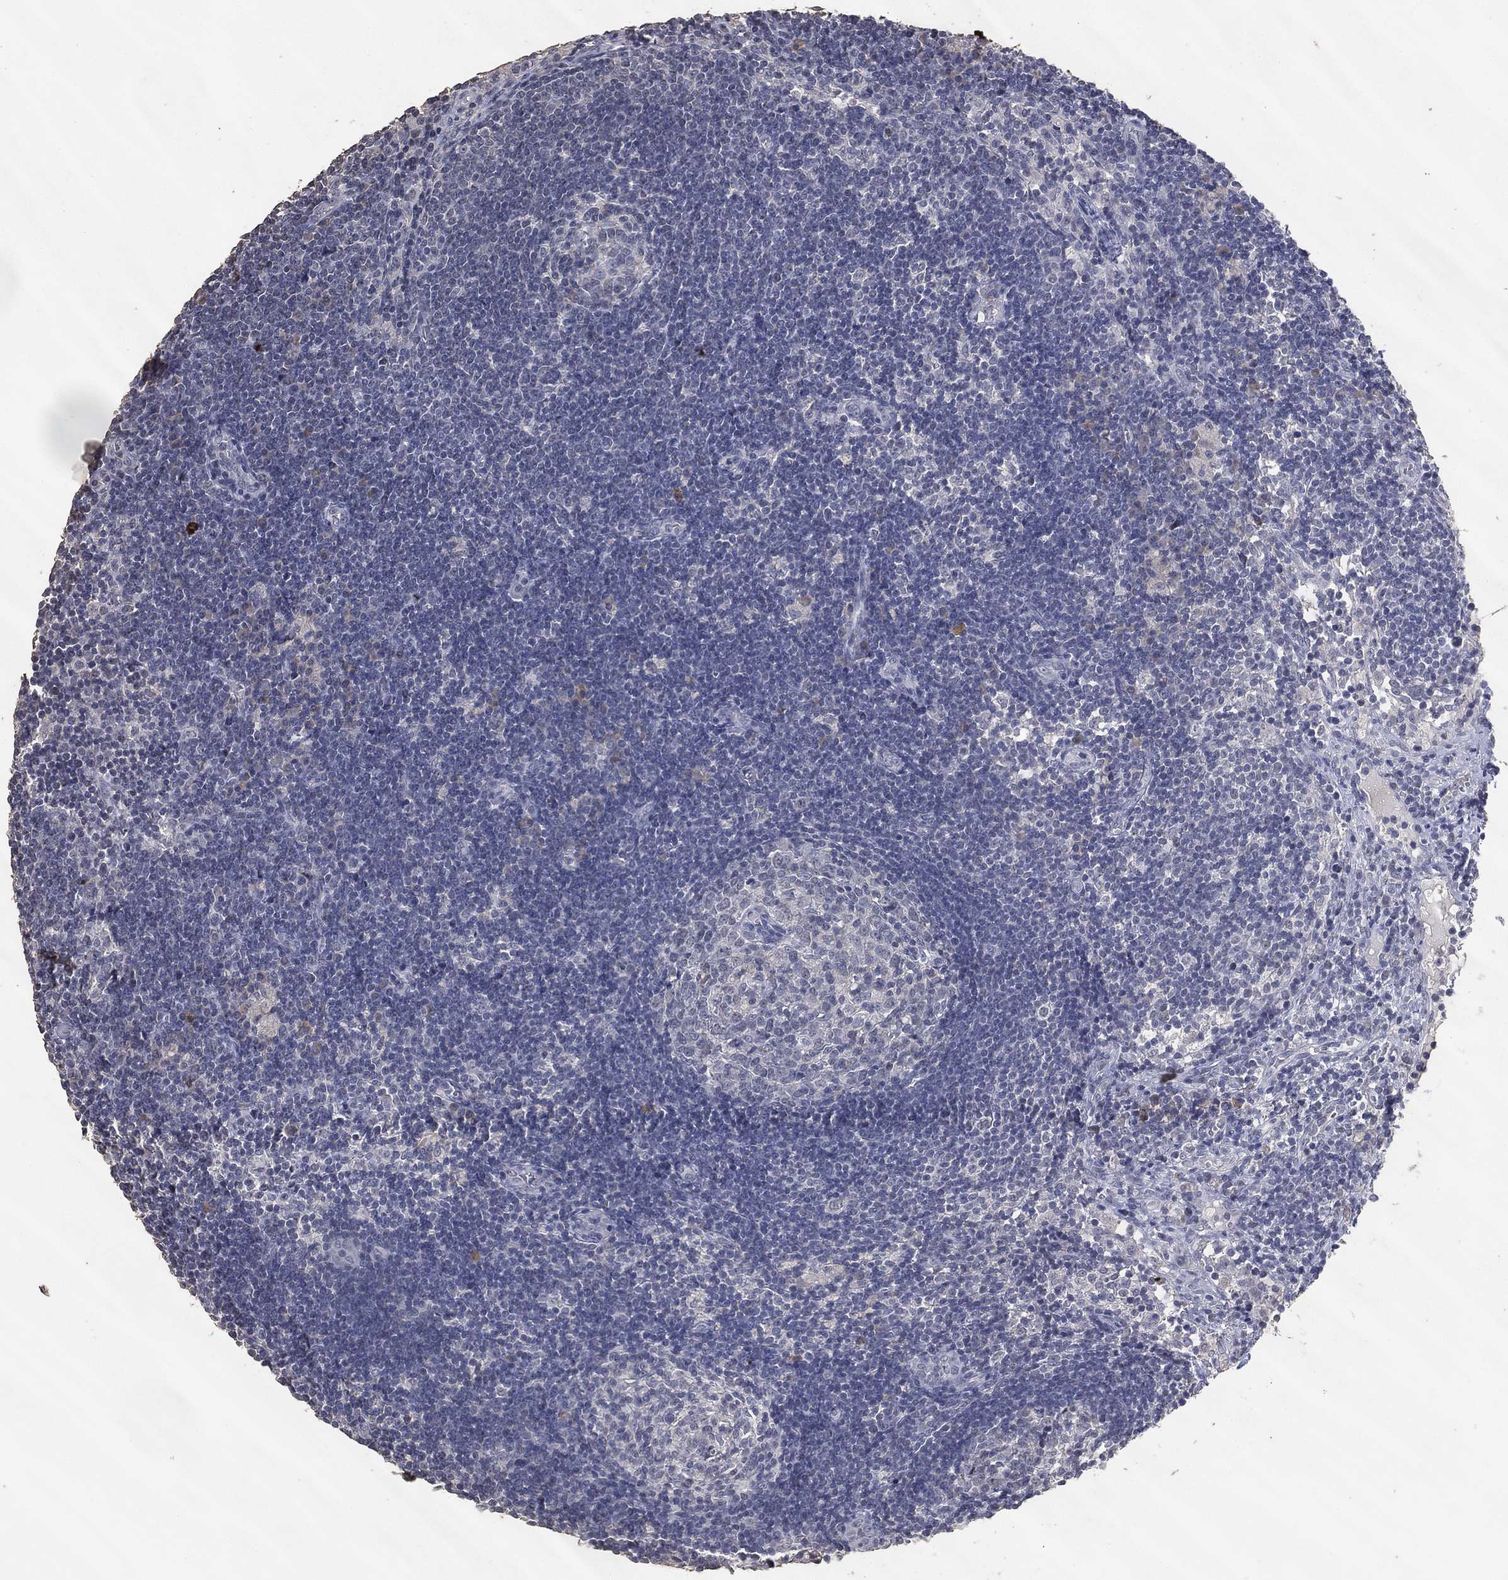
{"staining": {"intensity": "negative", "quantity": "none", "location": "none"}, "tissue": "lymph node", "cell_type": "Germinal center cells", "image_type": "normal", "snomed": [{"axis": "morphology", "description": "Normal tissue, NOS"}, {"axis": "morphology", "description": "Adenocarcinoma, NOS"}, {"axis": "topography", "description": "Lymph node"}, {"axis": "topography", "description": "Pancreas"}], "caption": "Immunohistochemistry of normal lymph node exhibits no expression in germinal center cells. Nuclei are stained in blue.", "gene": "DSG1", "patient": {"sex": "female", "age": 58}}